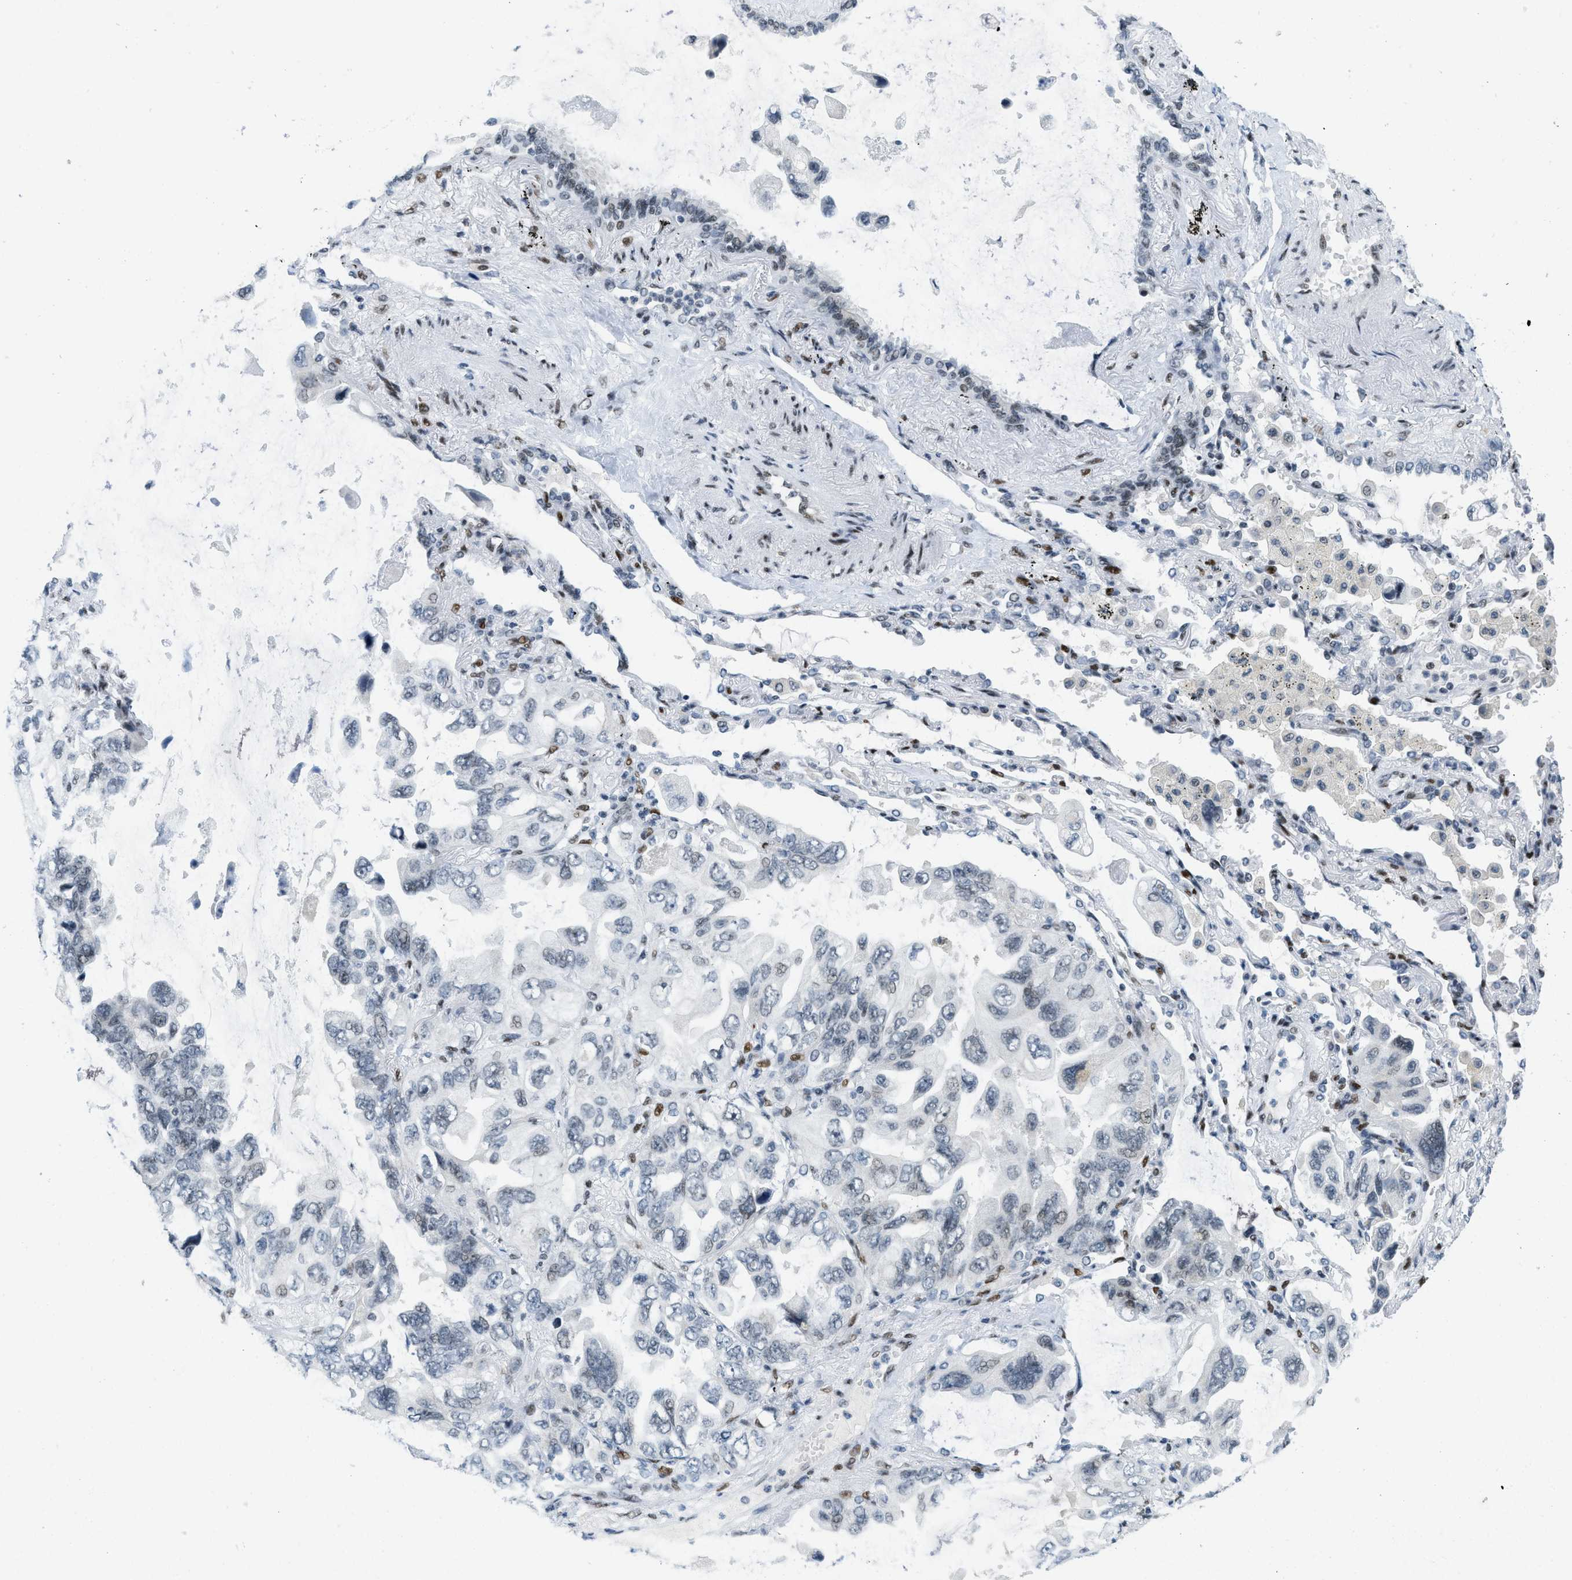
{"staining": {"intensity": "weak", "quantity": "<25%", "location": "nuclear"}, "tissue": "lung cancer", "cell_type": "Tumor cells", "image_type": "cancer", "snomed": [{"axis": "morphology", "description": "Squamous cell carcinoma, NOS"}, {"axis": "topography", "description": "Lung"}], "caption": "Protein analysis of lung cancer exhibits no significant staining in tumor cells.", "gene": "PBX1", "patient": {"sex": "female", "age": 73}}